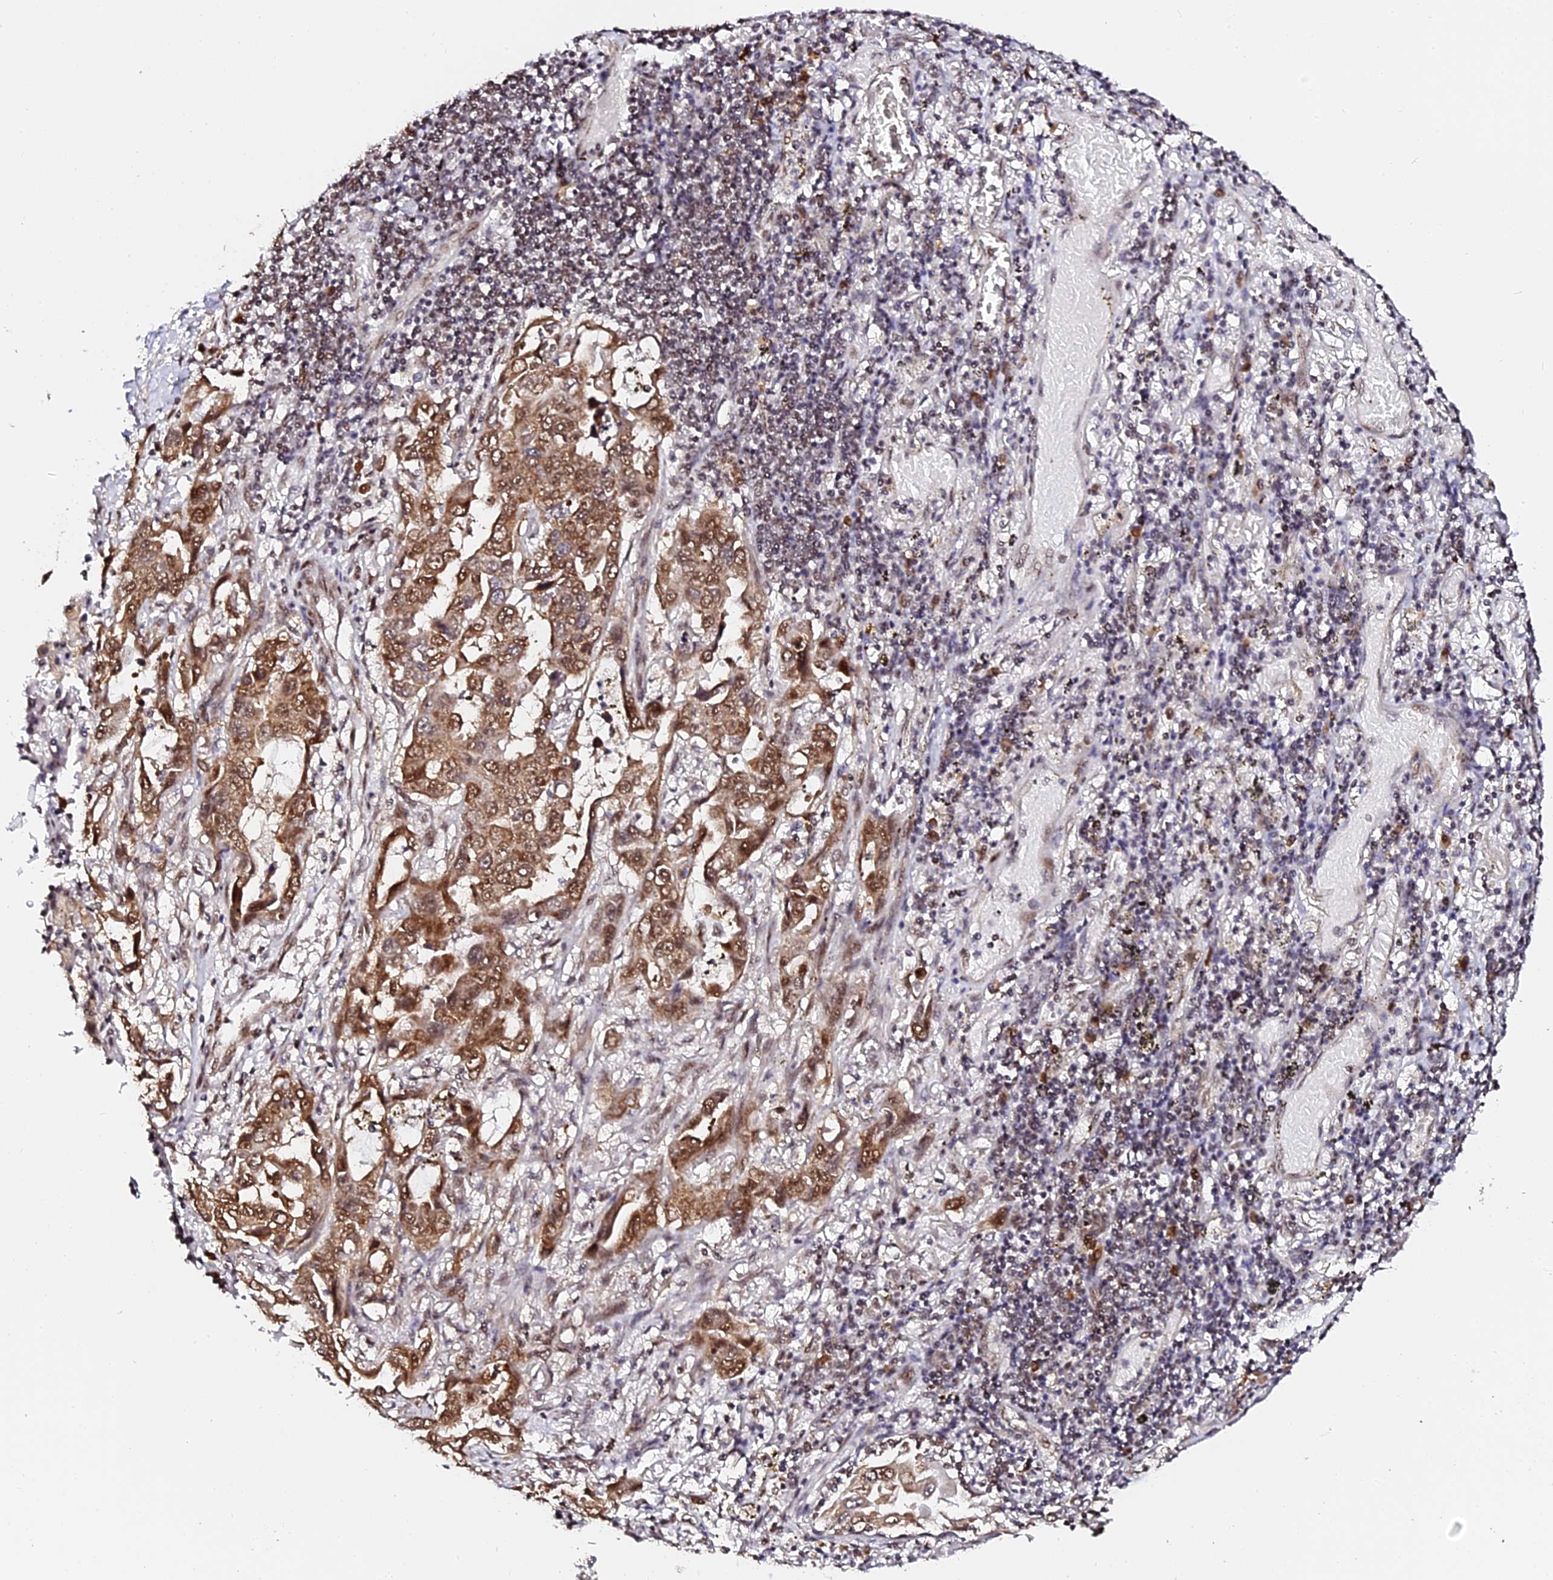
{"staining": {"intensity": "moderate", "quantity": ">75%", "location": "cytoplasmic/membranous,nuclear"}, "tissue": "lung cancer", "cell_type": "Tumor cells", "image_type": "cancer", "snomed": [{"axis": "morphology", "description": "Adenocarcinoma, NOS"}, {"axis": "topography", "description": "Lung"}], "caption": "The immunohistochemical stain highlights moderate cytoplasmic/membranous and nuclear expression in tumor cells of lung adenocarcinoma tissue.", "gene": "MCRS1", "patient": {"sex": "male", "age": 64}}